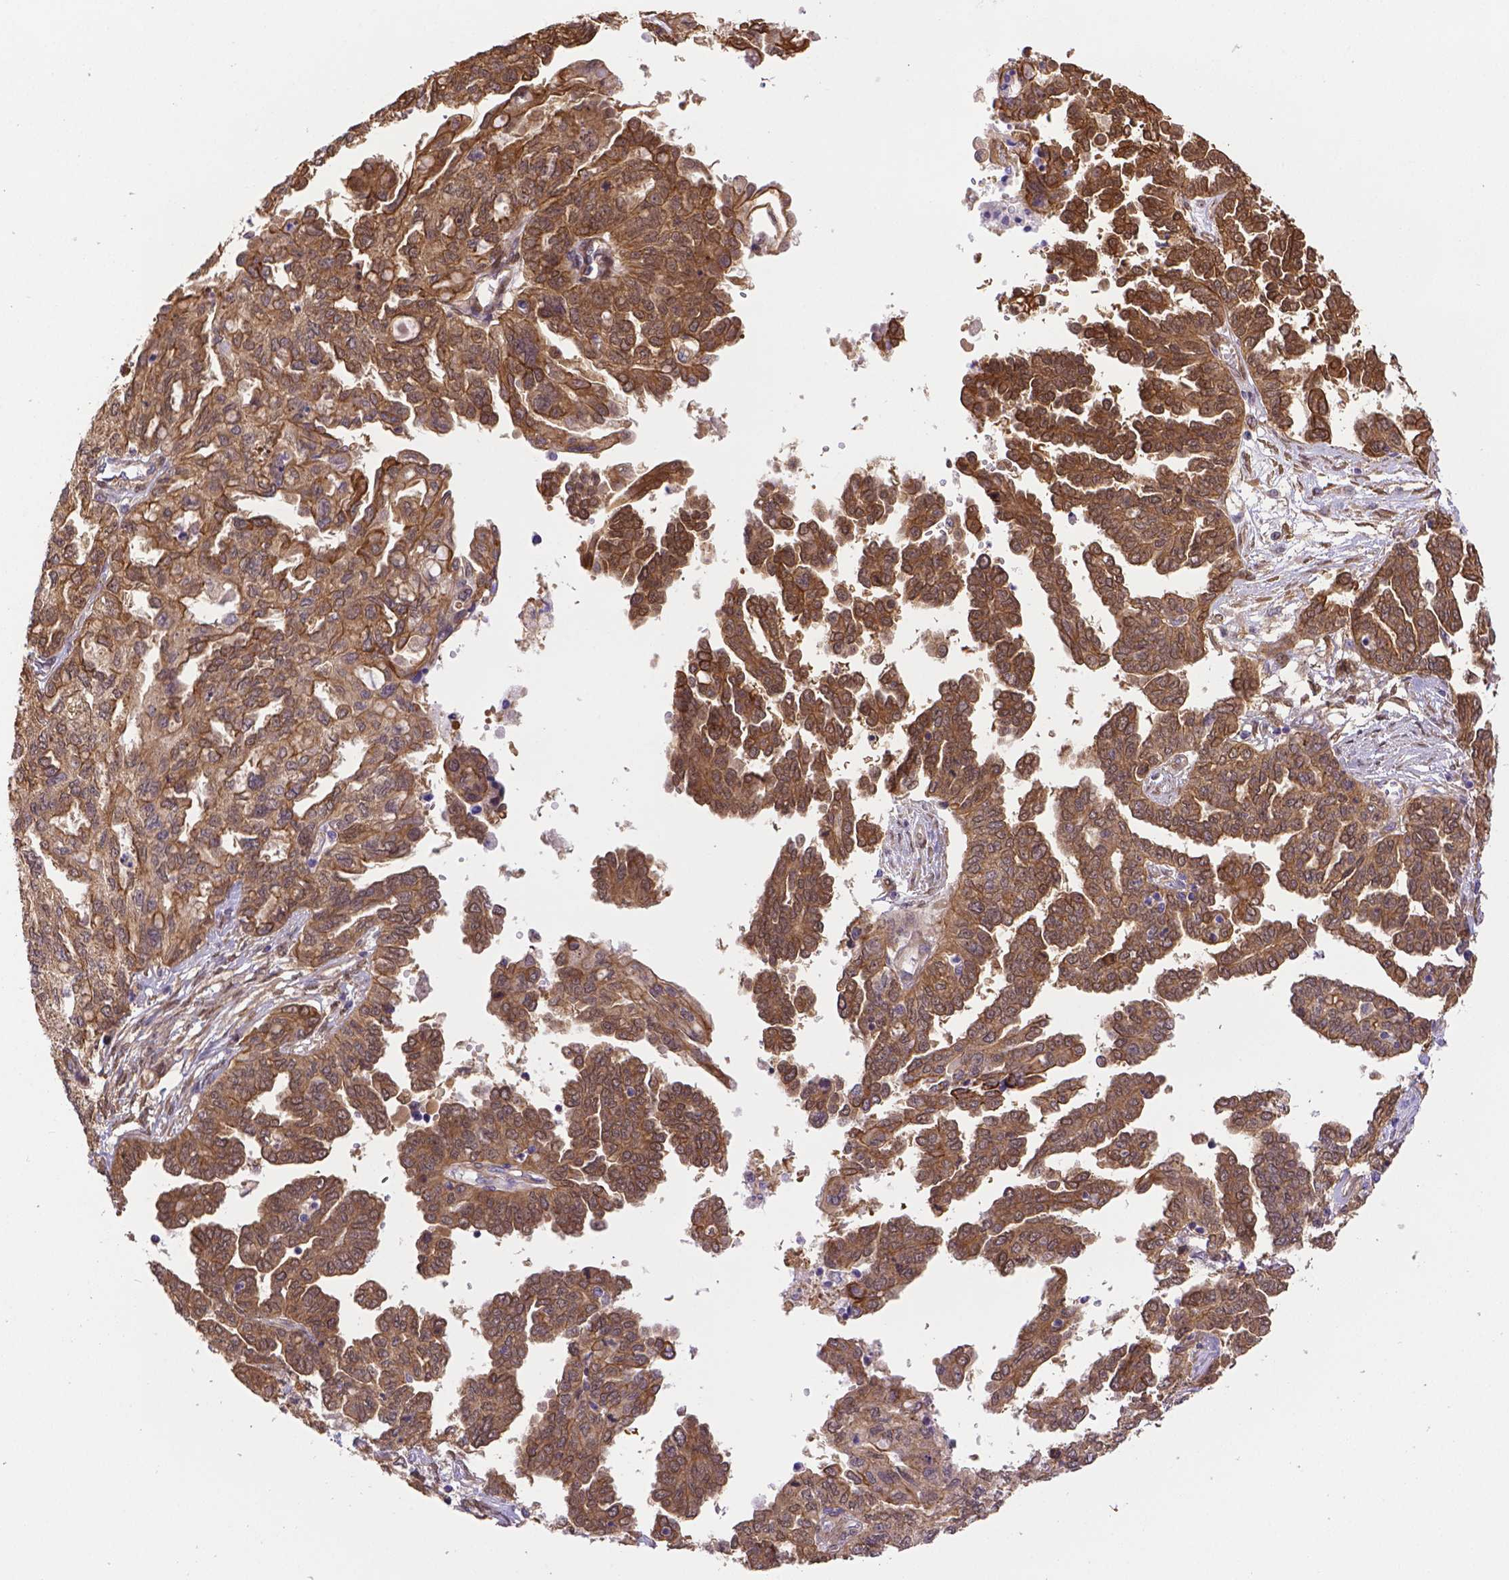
{"staining": {"intensity": "moderate", "quantity": ">75%", "location": "cytoplasmic/membranous"}, "tissue": "ovarian cancer", "cell_type": "Tumor cells", "image_type": "cancer", "snomed": [{"axis": "morphology", "description": "Cystadenocarcinoma, serous, NOS"}, {"axis": "topography", "description": "Ovary"}], "caption": "Protein staining demonstrates moderate cytoplasmic/membranous staining in about >75% of tumor cells in ovarian cancer (serous cystadenocarcinoma).", "gene": "YAP1", "patient": {"sex": "female", "age": 53}}